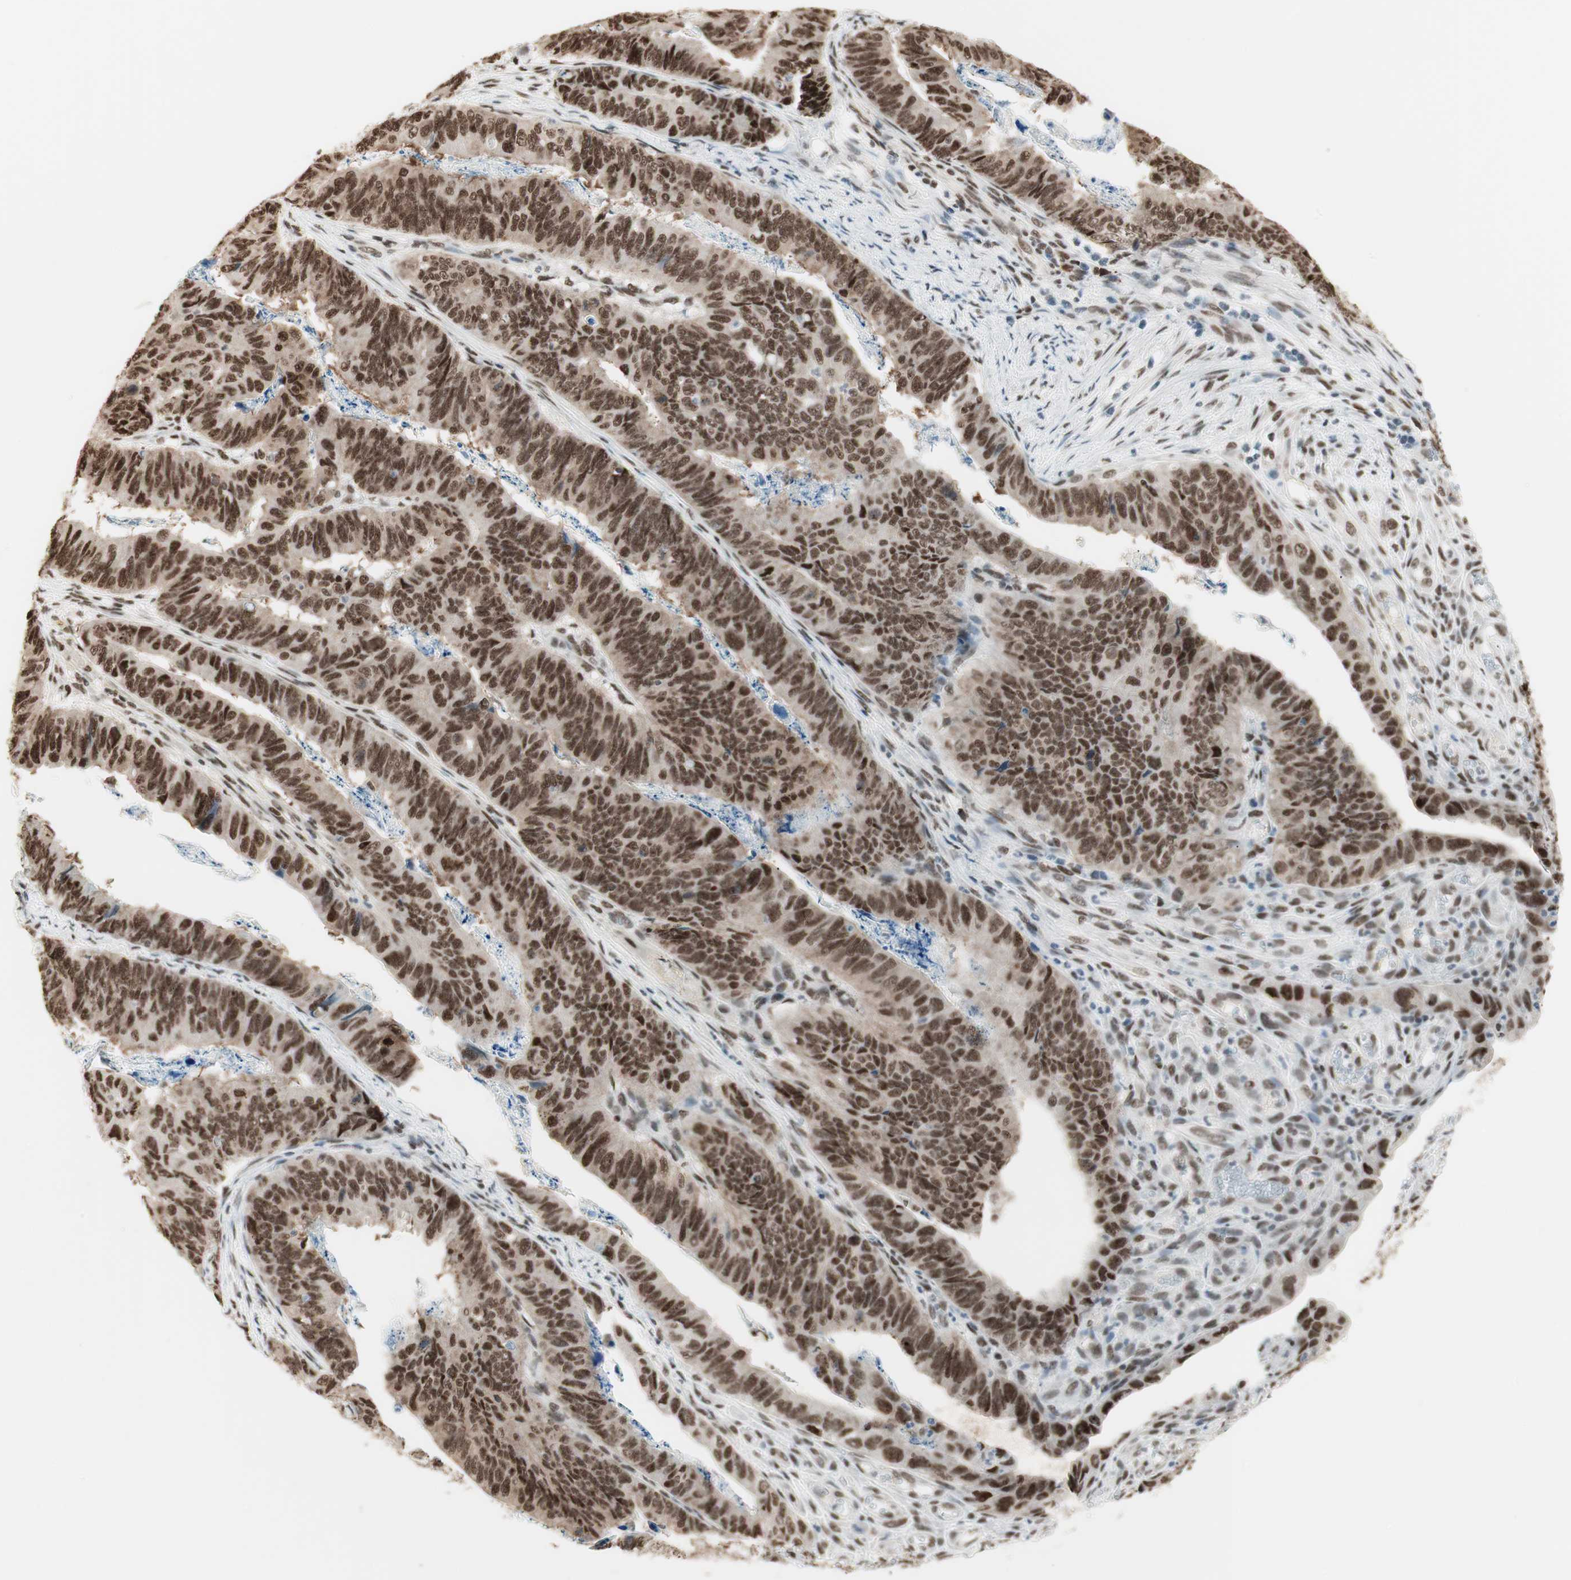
{"staining": {"intensity": "strong", "quantity": ">75%", "location": "nuclear"}, "tissue": "stomach cancer", "cell_type": "Tumor cells", "image_type": "cancer", "snomed": [{"axis": "morphology", "description": "Adenocarcinoma, NOS"}, {"axis": "topography", "description": "Stomach, lower"}], "caption": "Stomach adenocarcinoma stained for a protein reveals strong nuclear positivity in tumor cells. Immunohistochemistry stains the protein in brown and the nuclei are stained blue.", "gene": "SMARCE1", "patient": {"sex": "male", "age": 77}}